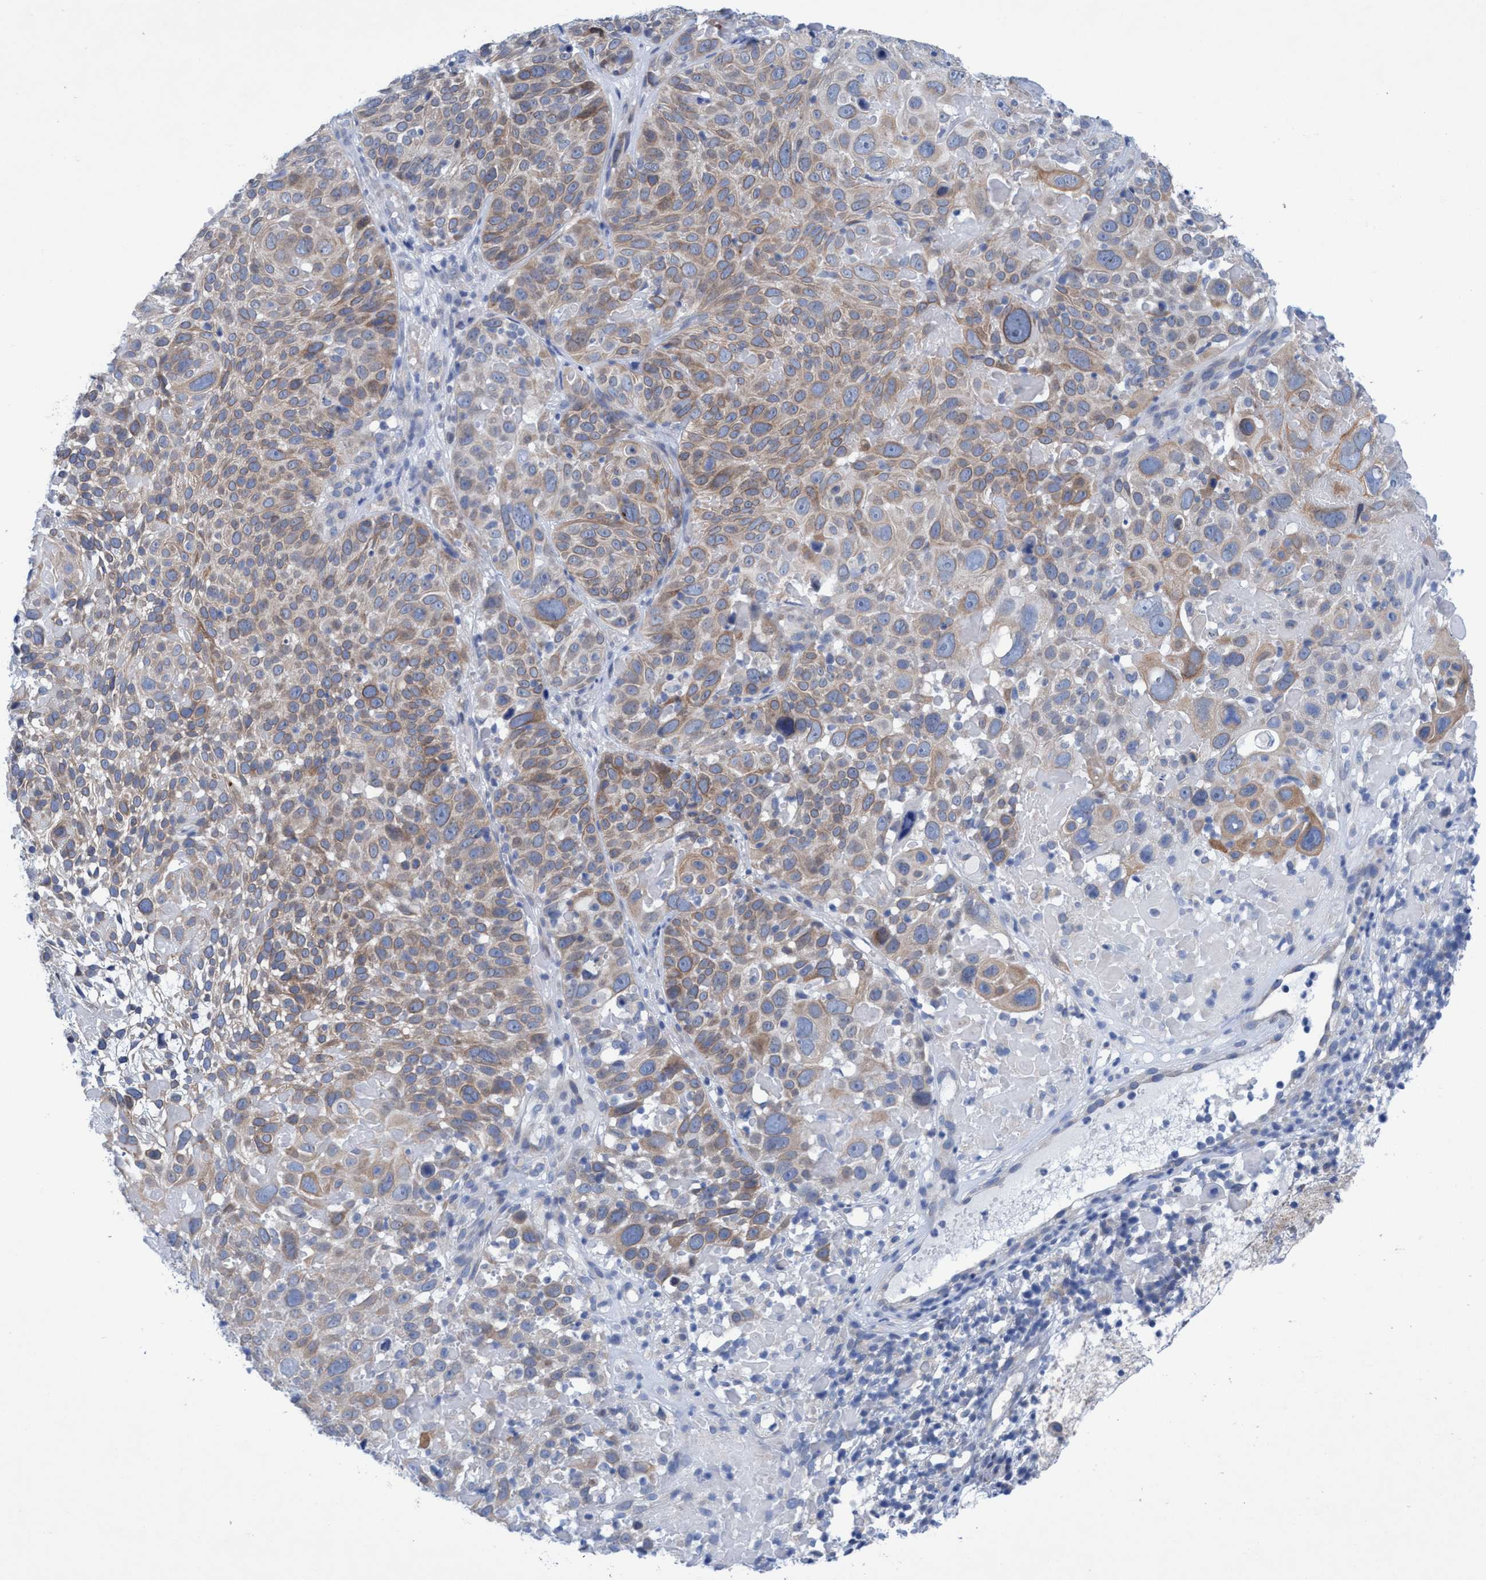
{"staining": {"intensity": "weak", "quantity": ">75%", "location": "cytoplasmic/membranous"}, "tissue": "cervical cancer", "cell_type": "Tumor cells", "image_type": "cancer", "snomed": [{"axis": "morphology", "description": "Squamous cell carcinoma, NOS"}, {"axis": "topography", "description": "Cervix"}], "caption": "Immunohistochemical staining of cervical cancer exhibits weak cytoplasmic/membranous protein staining in about >75% of tumor cells.", "gene": "RSAD1", "patient": {"sex": "female", "age": 74}}